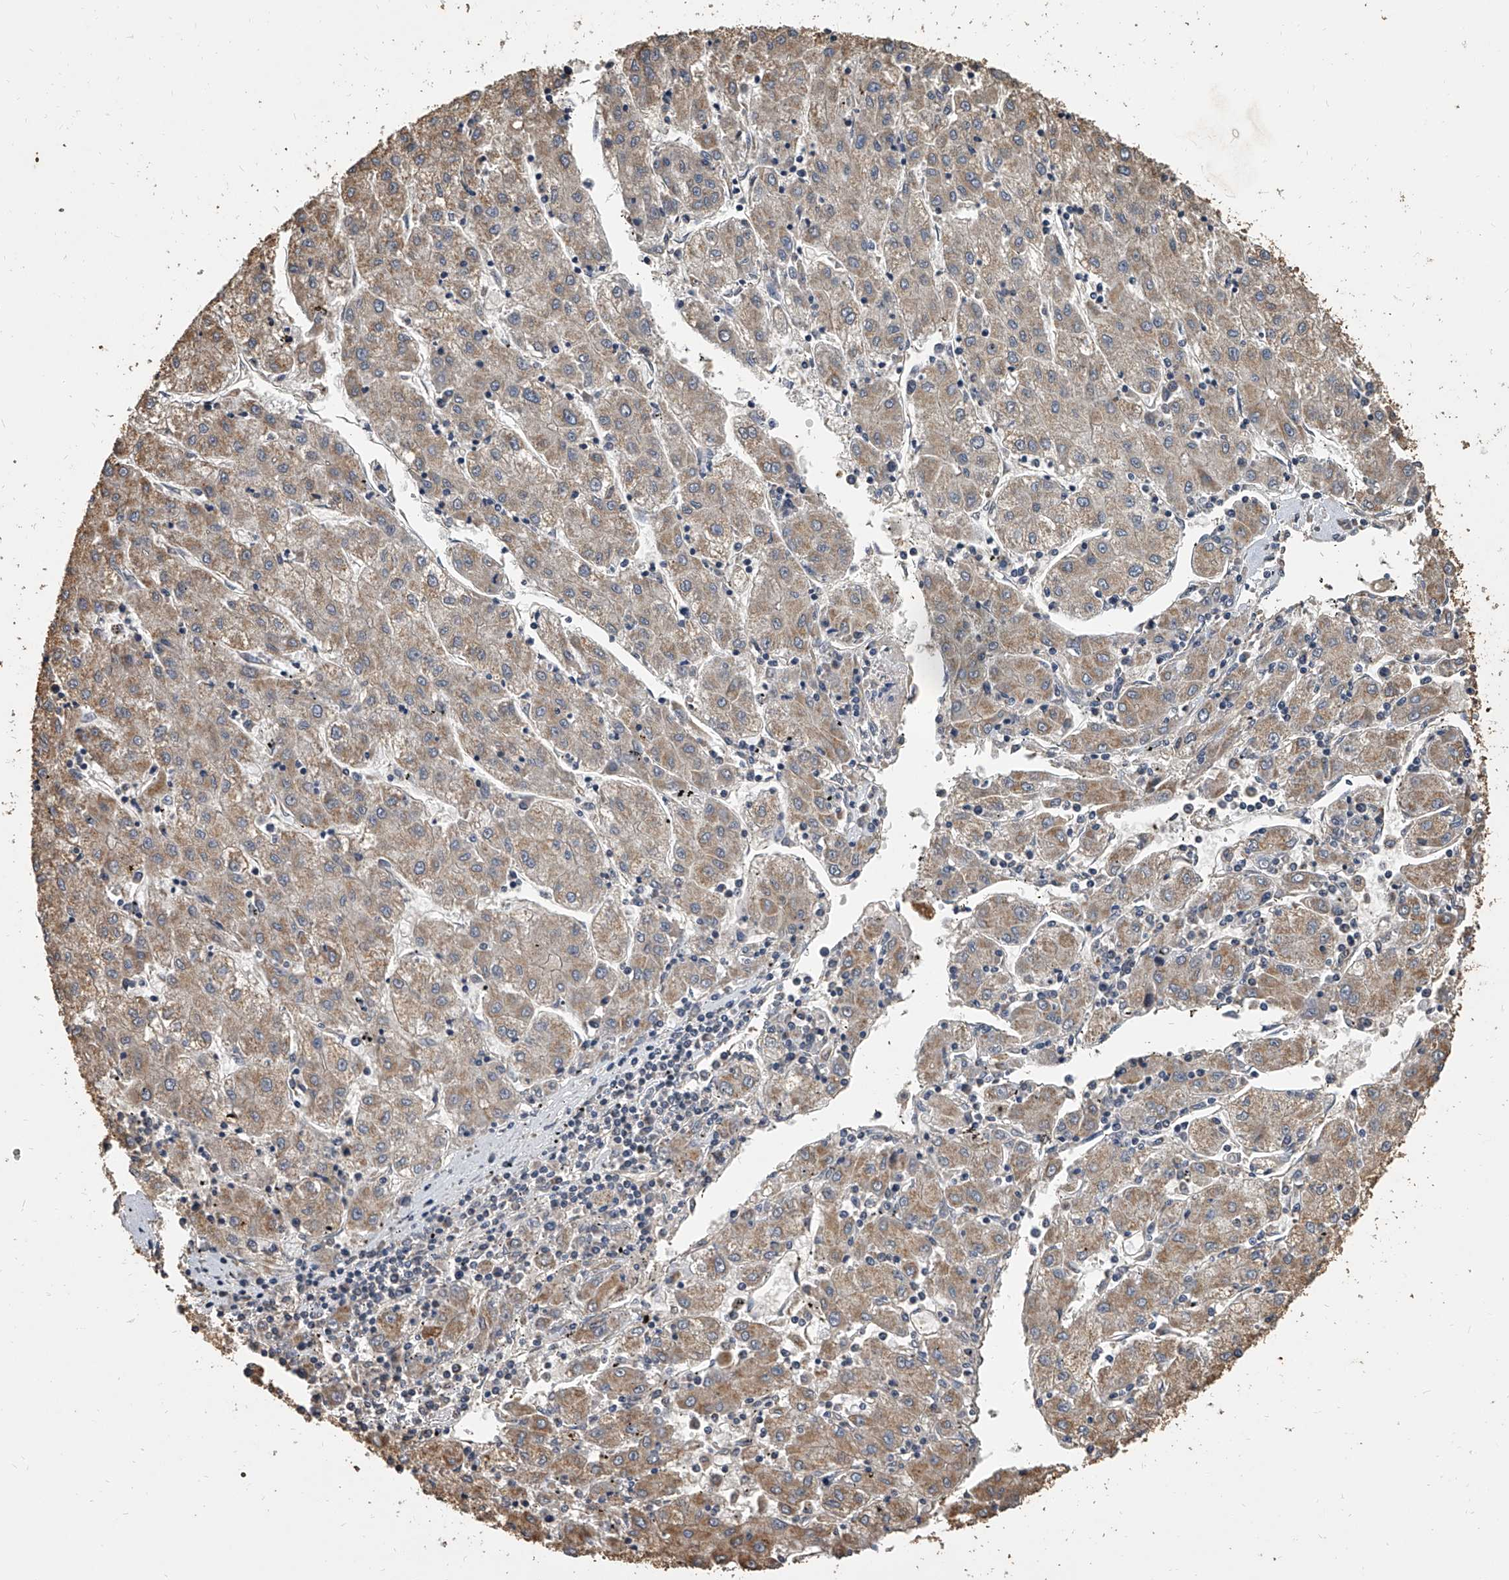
{"staining": {"intensity": "moderate", "quantity": ">75%", "location": "cytoplasmic/membranous"}, "tissue": "liver cancer", "cell_type": "Tumor cells", "image_type": "cancer", "snomed": [{"axis": "morphology", "description": "Carcinoma, Hepatocellular, NOS"}, {"axis": "topography", "description": "Liver"}], "caption": "Human liver cancer (hepatocellular carcinoma) stained for a protein (brown) exhibits moderate cytoplasmic/membranous positive positivity in approximately >75% of tumor cells.", "gene": "MRPL28", "patient": {"sex": "male", "age": 72}}